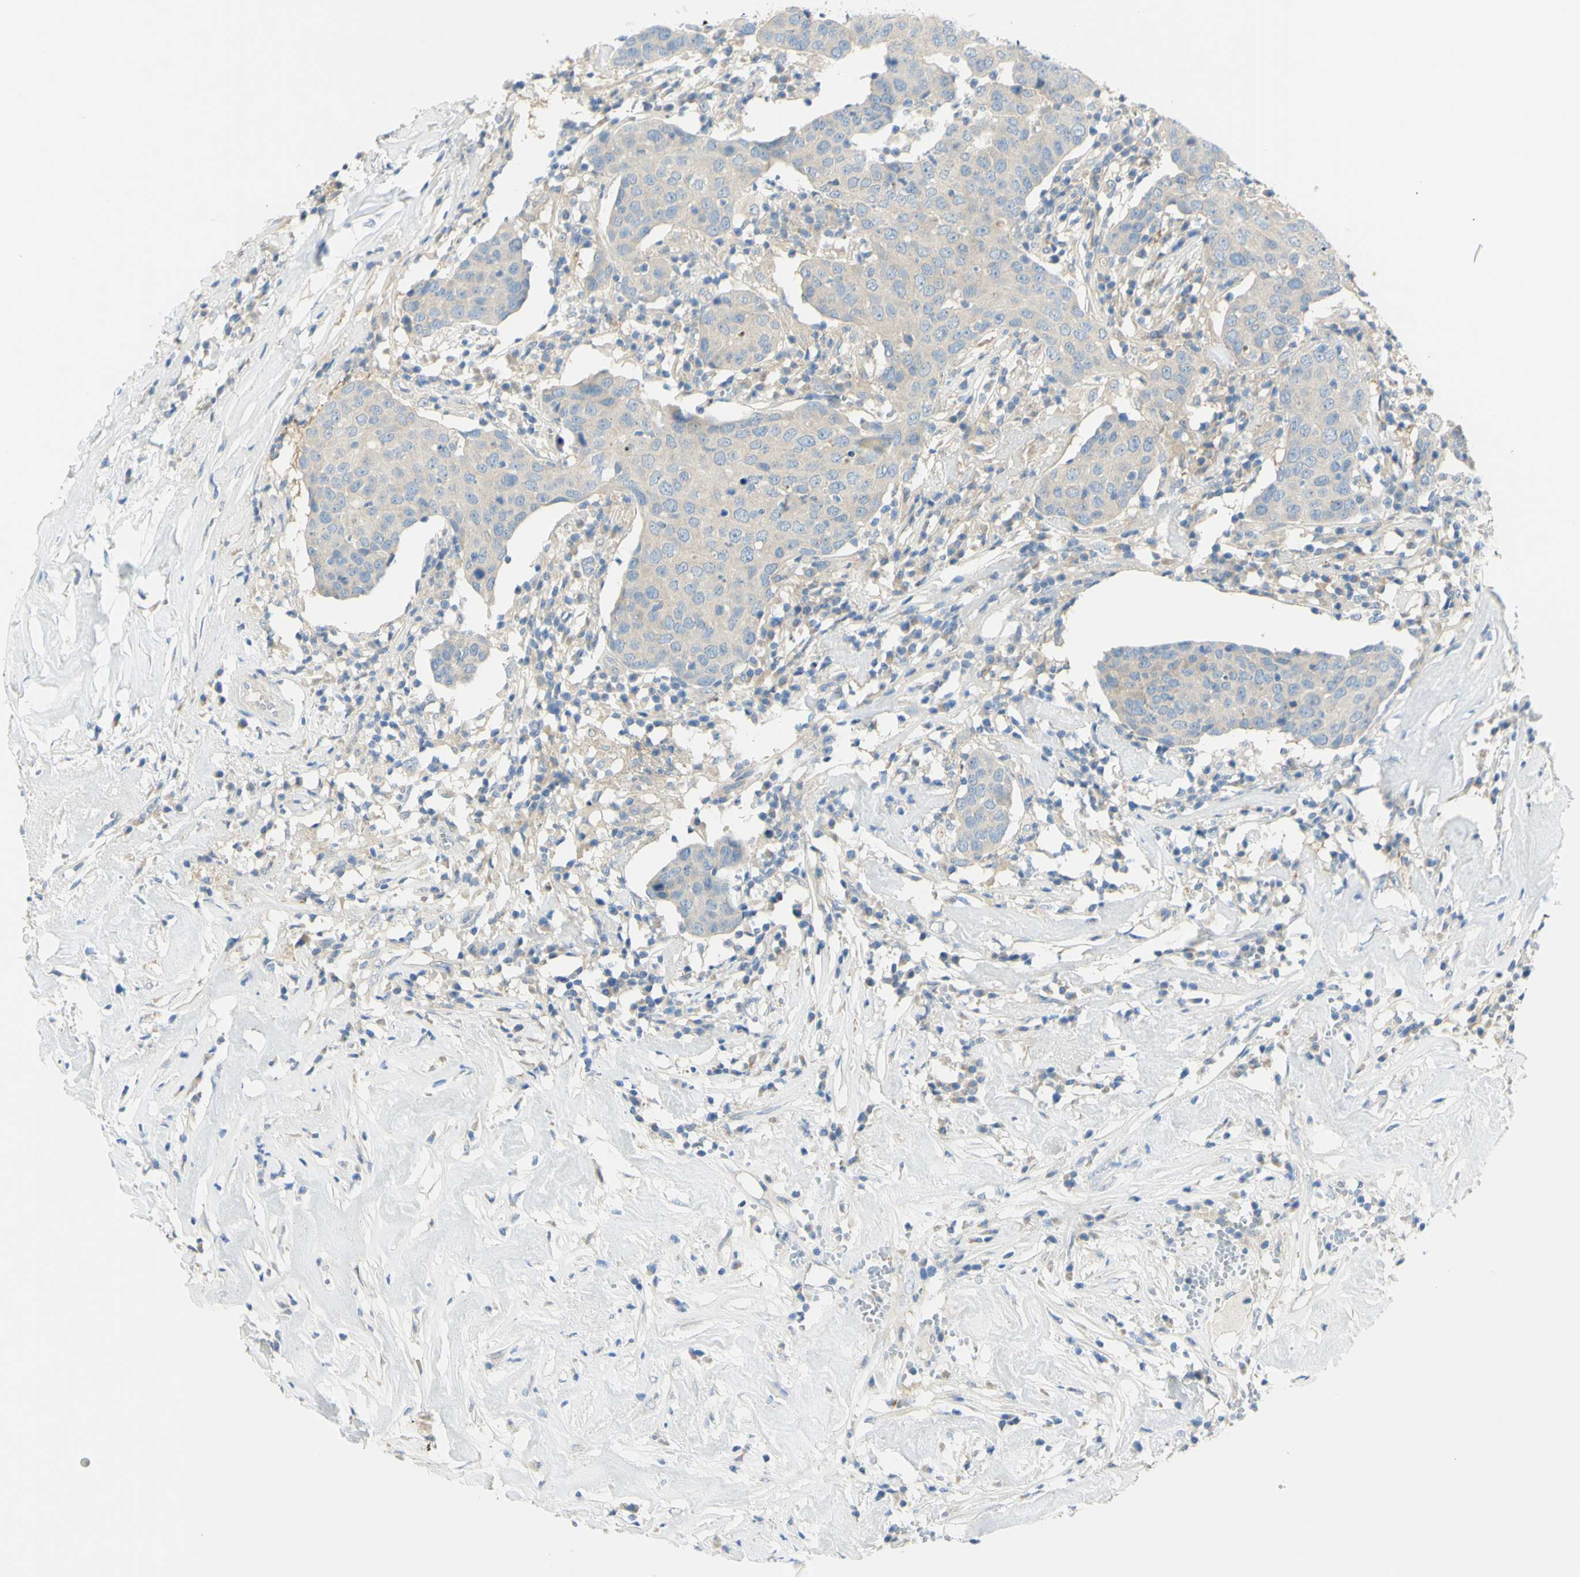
{"staining": {"intensity": "negative", "quantity": "none", "location": "none"}, "tissue": "head and neck cancer", "cell_type": "Tumor cells", "image_type": "cancer", "snomed": [{"axis": "morphology", "description": "Adenocarcinoma, NOS"}, {"axis": "topography", "description": "Salivary gland"}, {"axis": "topography", "description": "Head-Neck"}], "caption": "Immunohistochemical staining of head and neck adenocarcinoma displays no significant expression in tumor cells. (IHC, brightfield microscopy, high magnification).", "gene": "GCNT3", "patient": {"sex": "female", "age": 65}}